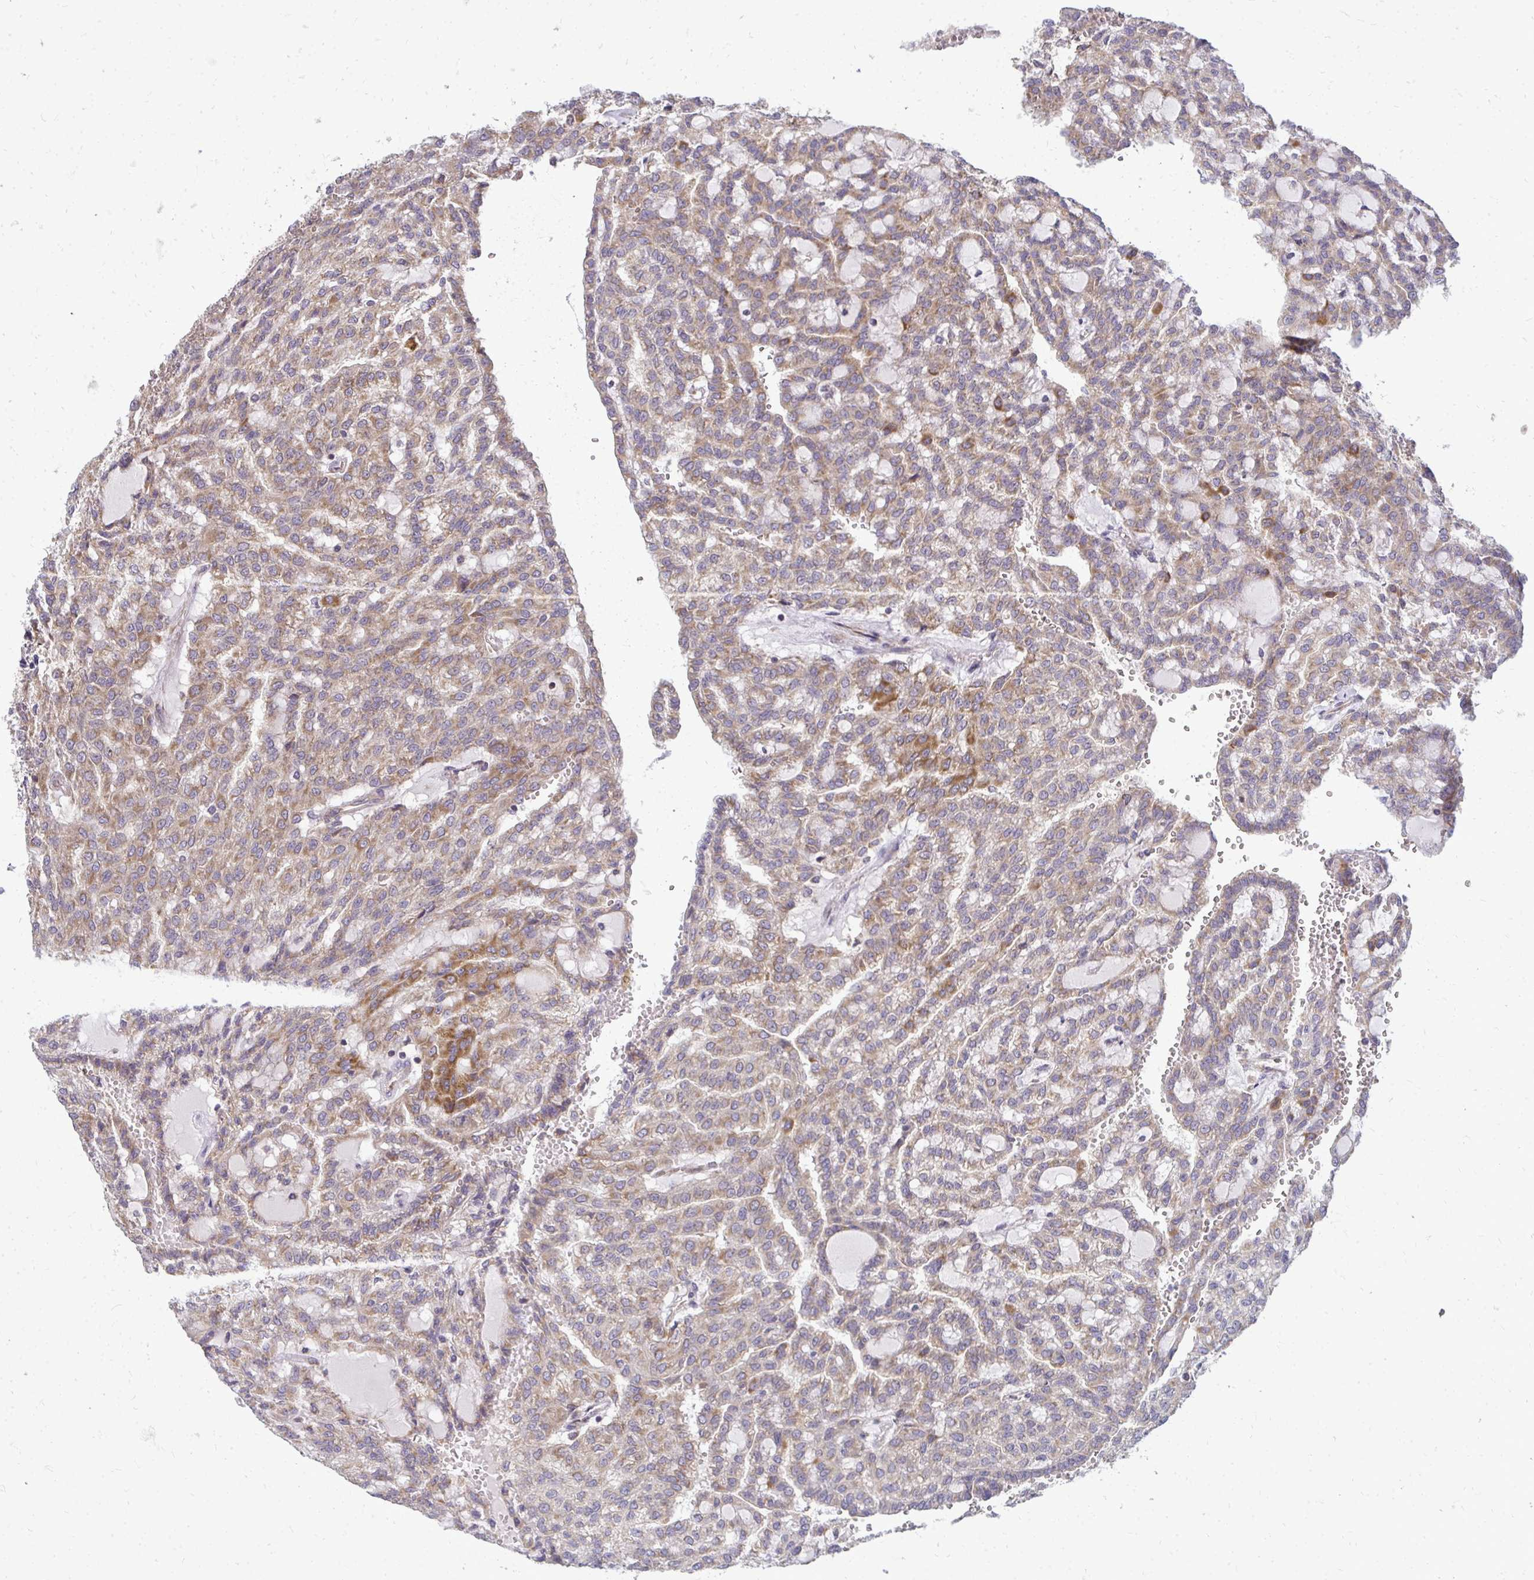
{"staining": {"intensity": "weak", "quantity": ">75%", "location": "cytoplasmic/membranous"}, "tissue": "renal cancer", "cell_type": "Tumor cells", "image_type": "cancer", "snomed": [{"axis": "morphology", "description": "Adenocarcinoma, NOS"}, {"axis": "topography", "description": "Kidney"}], "caption": "This image exhibits renal cancer (adenocarcinoma) stained with immunohistochemistry (IHC) to label a protein in brown. The cytoplasmic/membranous of tumor cells show weak positivity for the protein. Nuclei are counter-stained blue.", "gene": "RPLP2", "patient": {"sex": "male", "age": 63}}